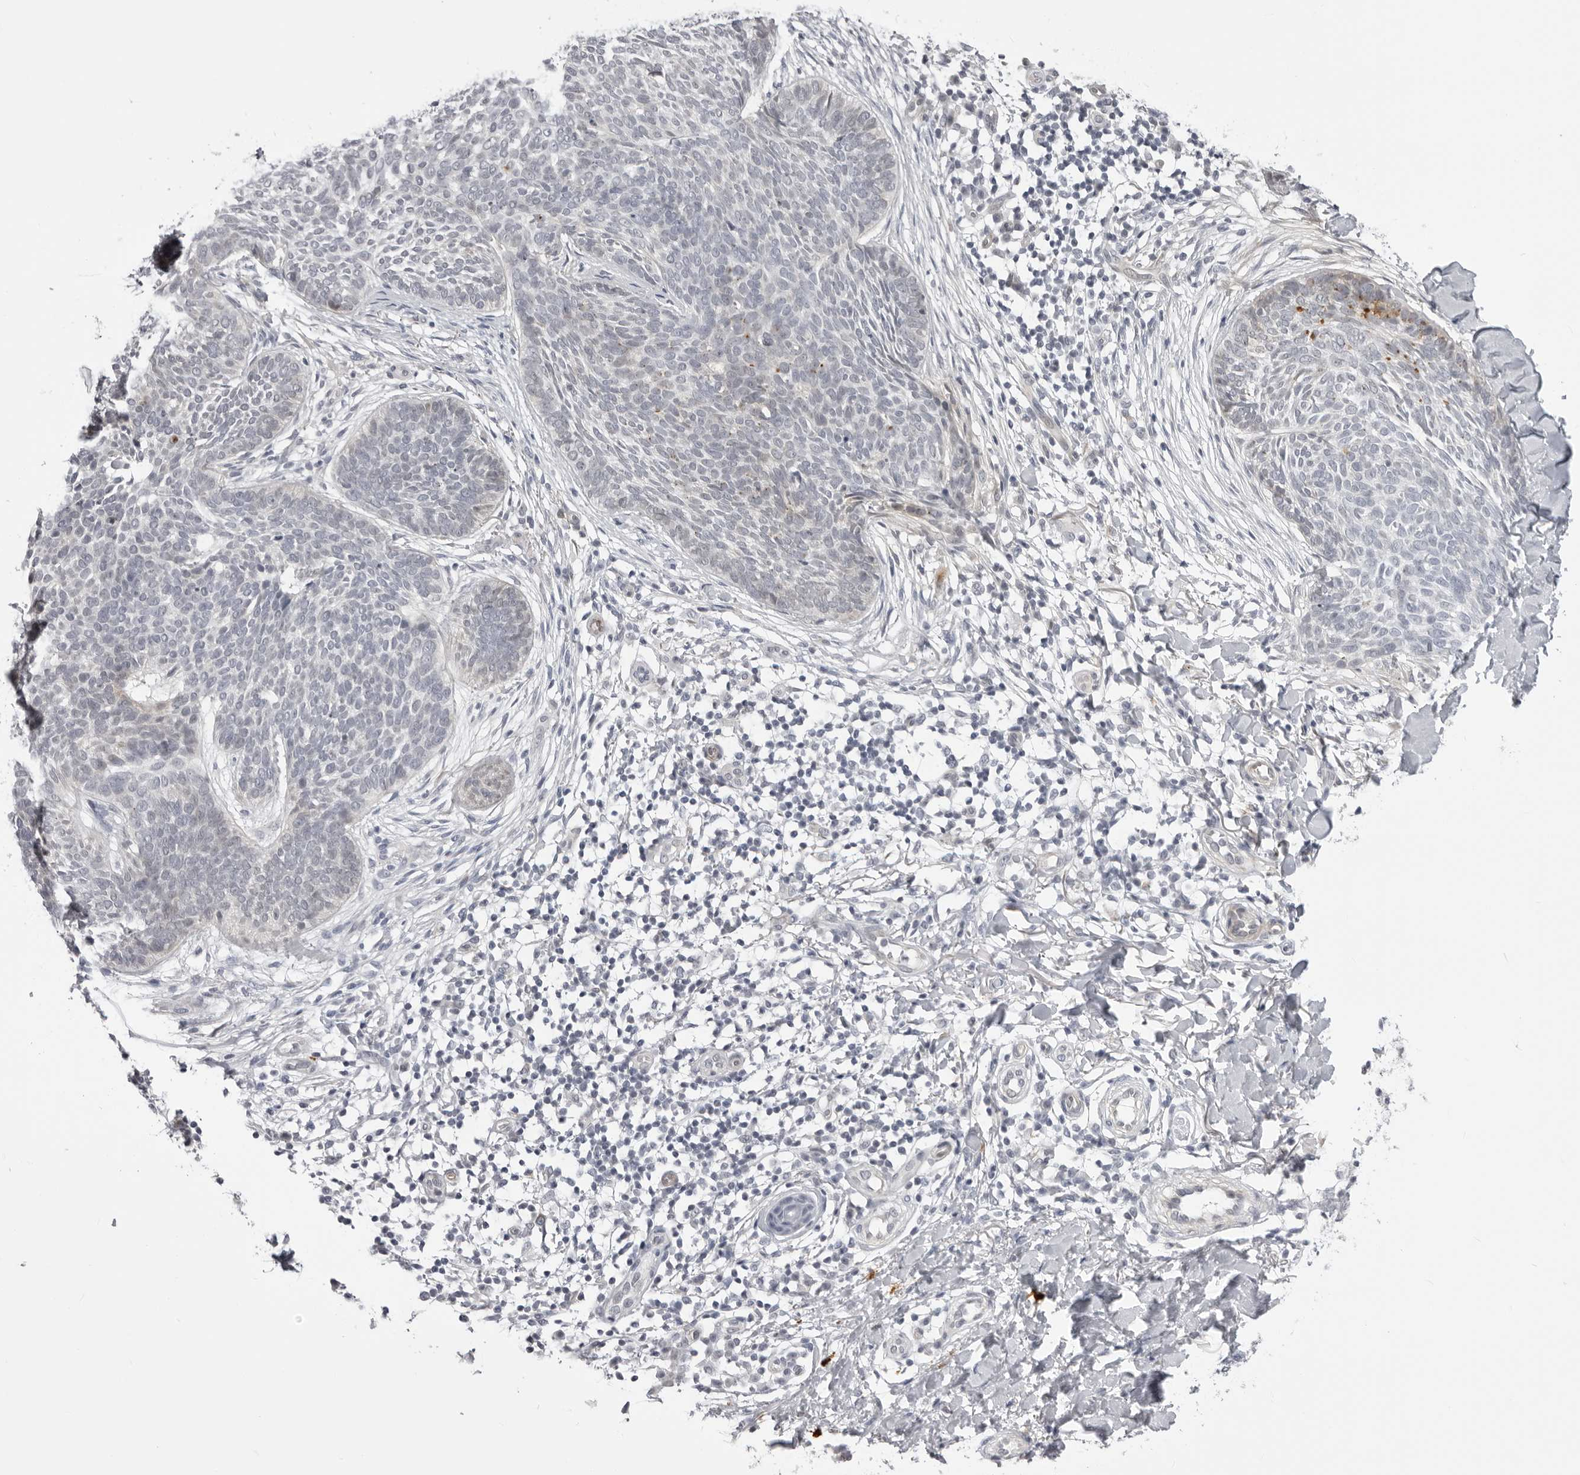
{"staining": {"intensity": "negative", "quantity": "none", "location": "none"}, "tissue": "skin cancer", "cell_type": "Tumor cells", "image_type": "cancer", "snomed": [{"axis": "morphology", "description": "Basal cell carcinoma"}, {"axis": "topography", "description": "Skin"}], "caption": "Tumor cells show no significant protein expression in basal cell carcinoma (skin).", "gene": "SUGCT", "patient": {"sex": "female", "age": 64}}